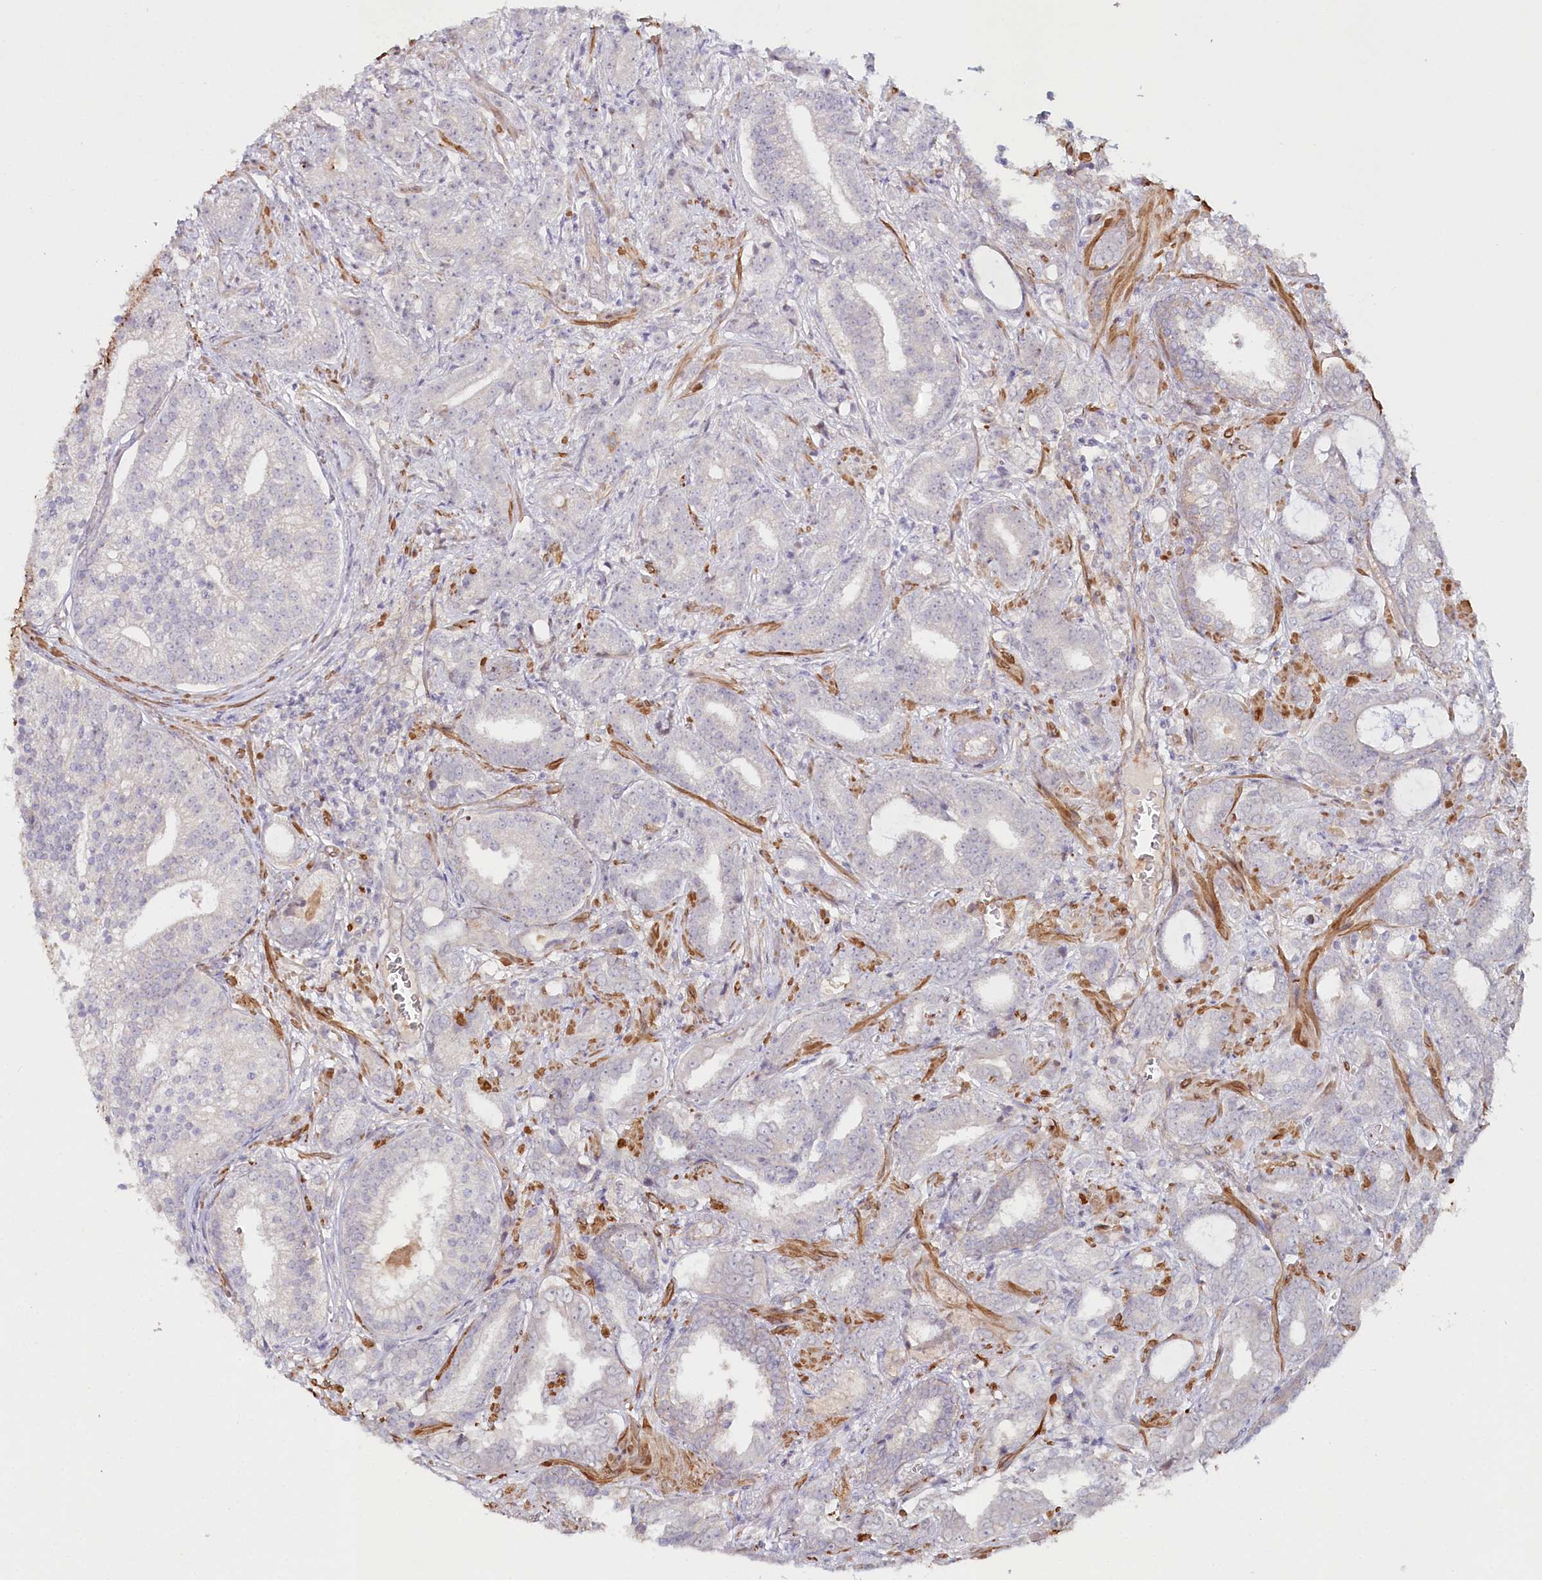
{"staining": {"intensity": "negative", "quantity": "none", "location": "none"}, "tissue": "prostate cancer", "cell_type": "Tumor cells", "image_type": "cancer", "snomed": [{"axis": "morphology", "description": "Adenocarcinoma, High grade"}, {"axis": "topography", "description": "Prostate and seminal vesicle, NOS"}], "caption": "Histopathology image shows no protein staining in tumor cells of prostate cancer tissue. Brightfield microscopy of immunohistochemistry stained with DAB (brown) and hematoxylin (blue), captured at high magnification.", "gene": "ALDH3B1", "patient": {"sex": "male", "age": 67}}